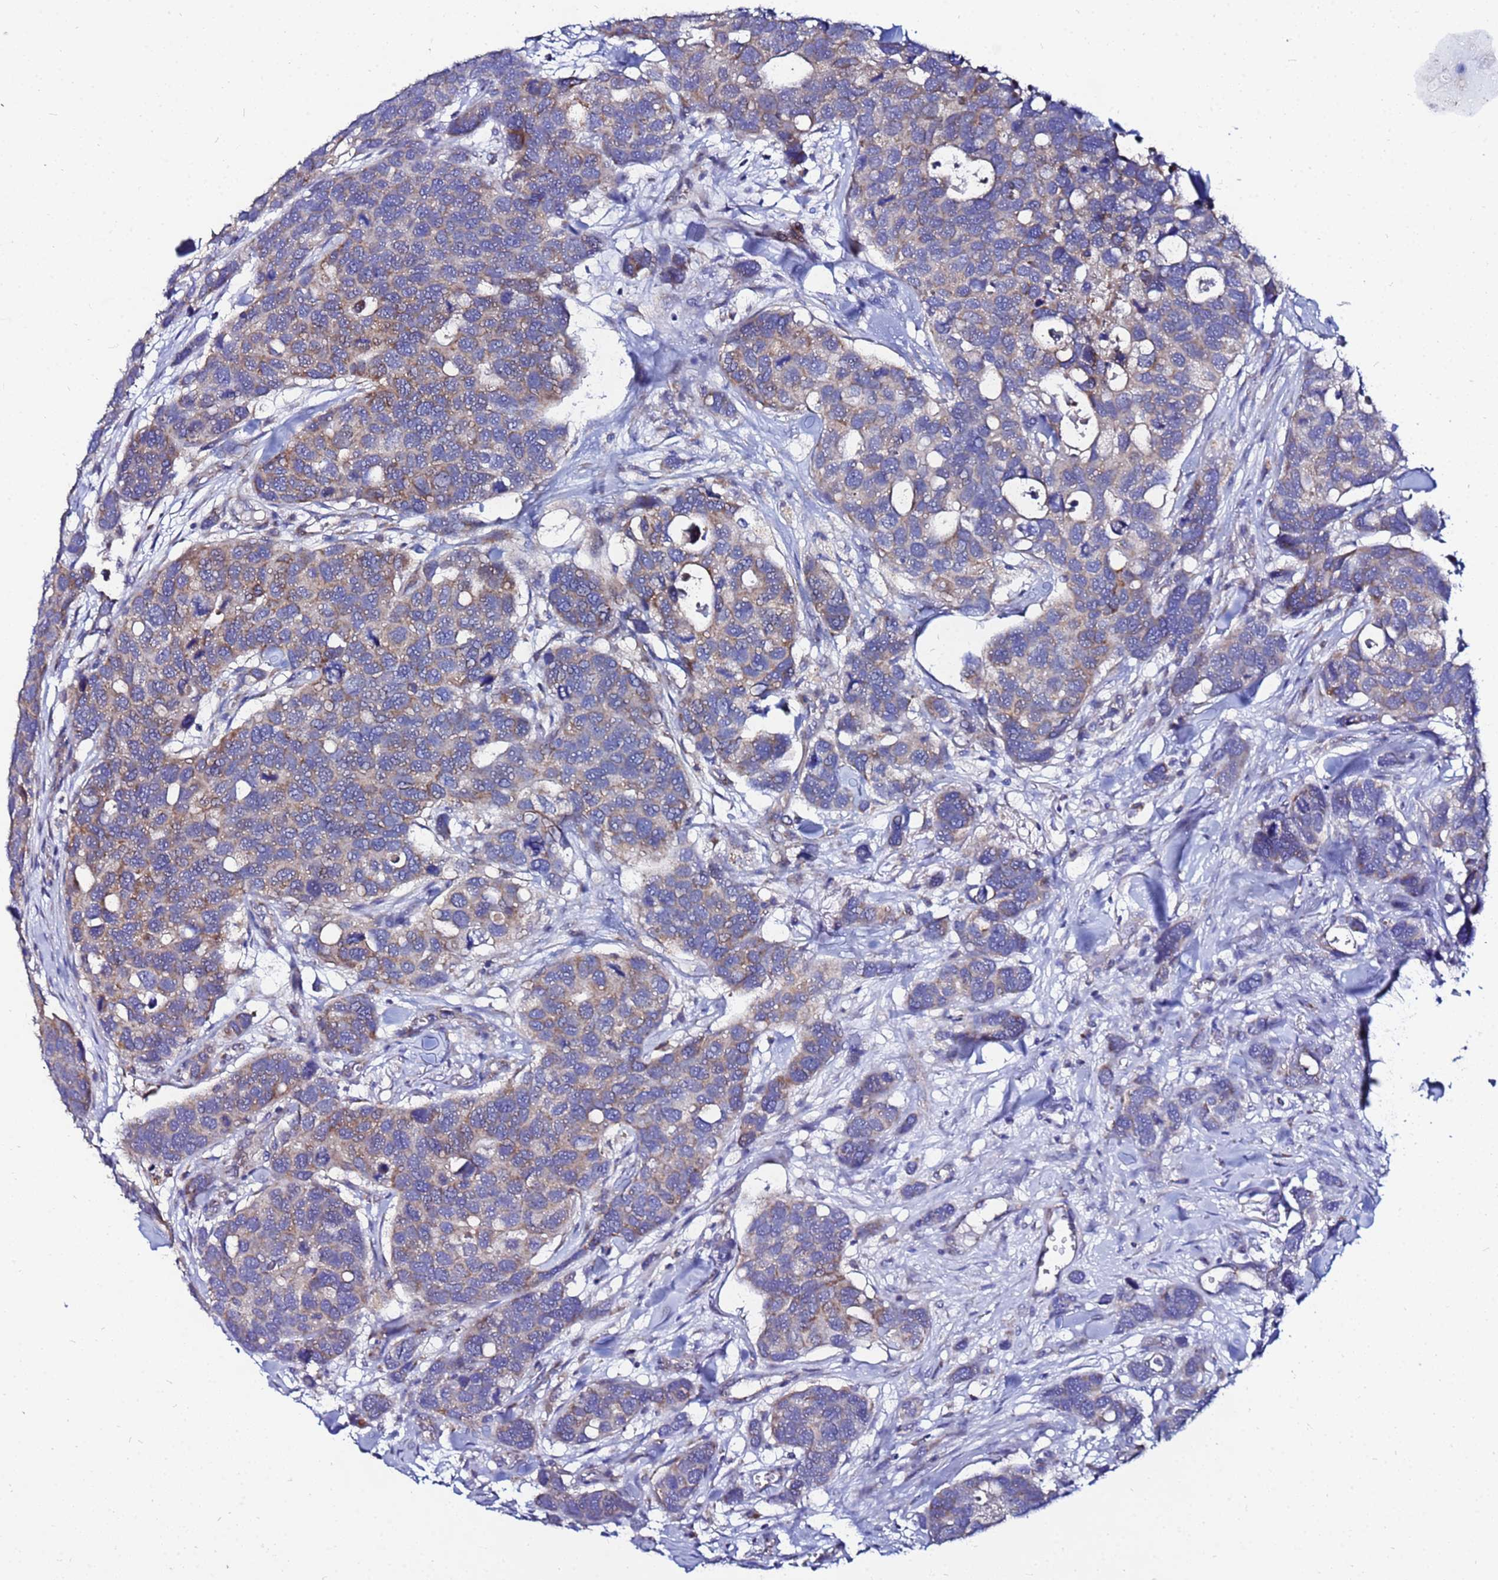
{"staining": {"intensity": "weak", "quantity": ">75%", "location": "cytoplasmic/membranous"}, "tissue": "breast cancer", "cell_type": "Tumor cells", "image_type": "cancer", "snomed": [{"axis": "morphology", "description": "Duct carcinoma"}, {"axis": "topography", "description": "Breast"}], "caption": "Immunohistochemistry (IHC) staining of breast cancer, which shows low levels of weak cytoplasmic/membranous positivity in approximately >75% of tumor cells indicating weak cytoplasmic/membranous protein staining. The staining was performed using DAB (brown) for protein detection and nuclei were counterstained in hematoxylin (blue).", "gene": "FAHD2A", "patient": {"sex": "female", "age": 83}}